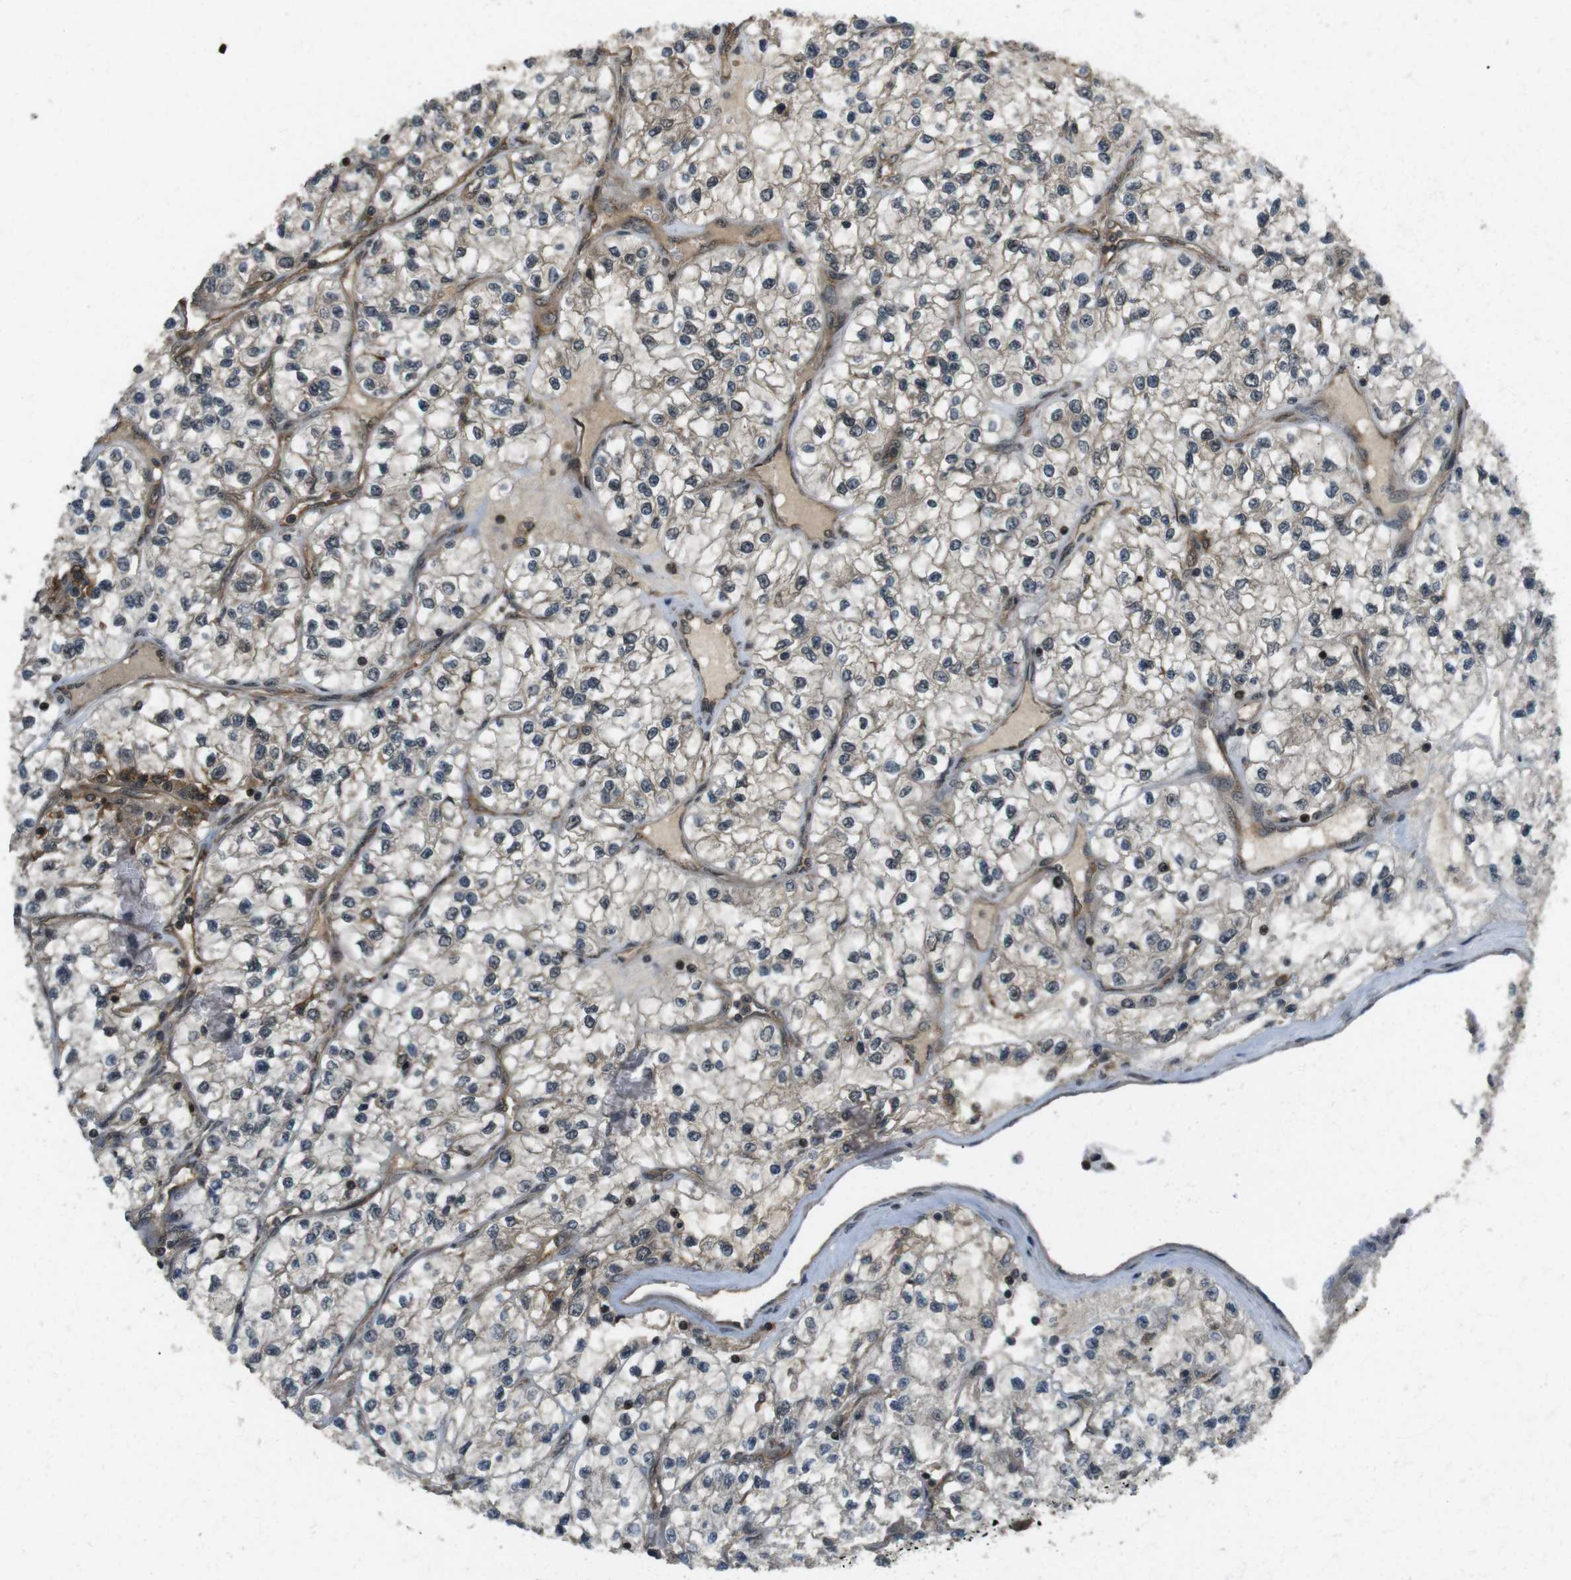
{"staining": {"intensity": "weak", "quantity": ">75%", "location": "cytoplasmic/membranous"}, "tissue": "renal cancer", "cell_type": "Tumor cells", "image_type": "cancer", "snomed": [{"axis": "morphology", "description": "Adenocarcinoma, NOS"}, {"axis": "topography", "description": "Kidney"}], "caption": "Immunohistochemistry (IHC) (DAB) staining of human renal cancer exhibits weak cytoplasmic/membranous protein expression in approximately >75% of tumor cells.", "gene": "TIAM2", "patient": {"sex": "female", "age": 57}}